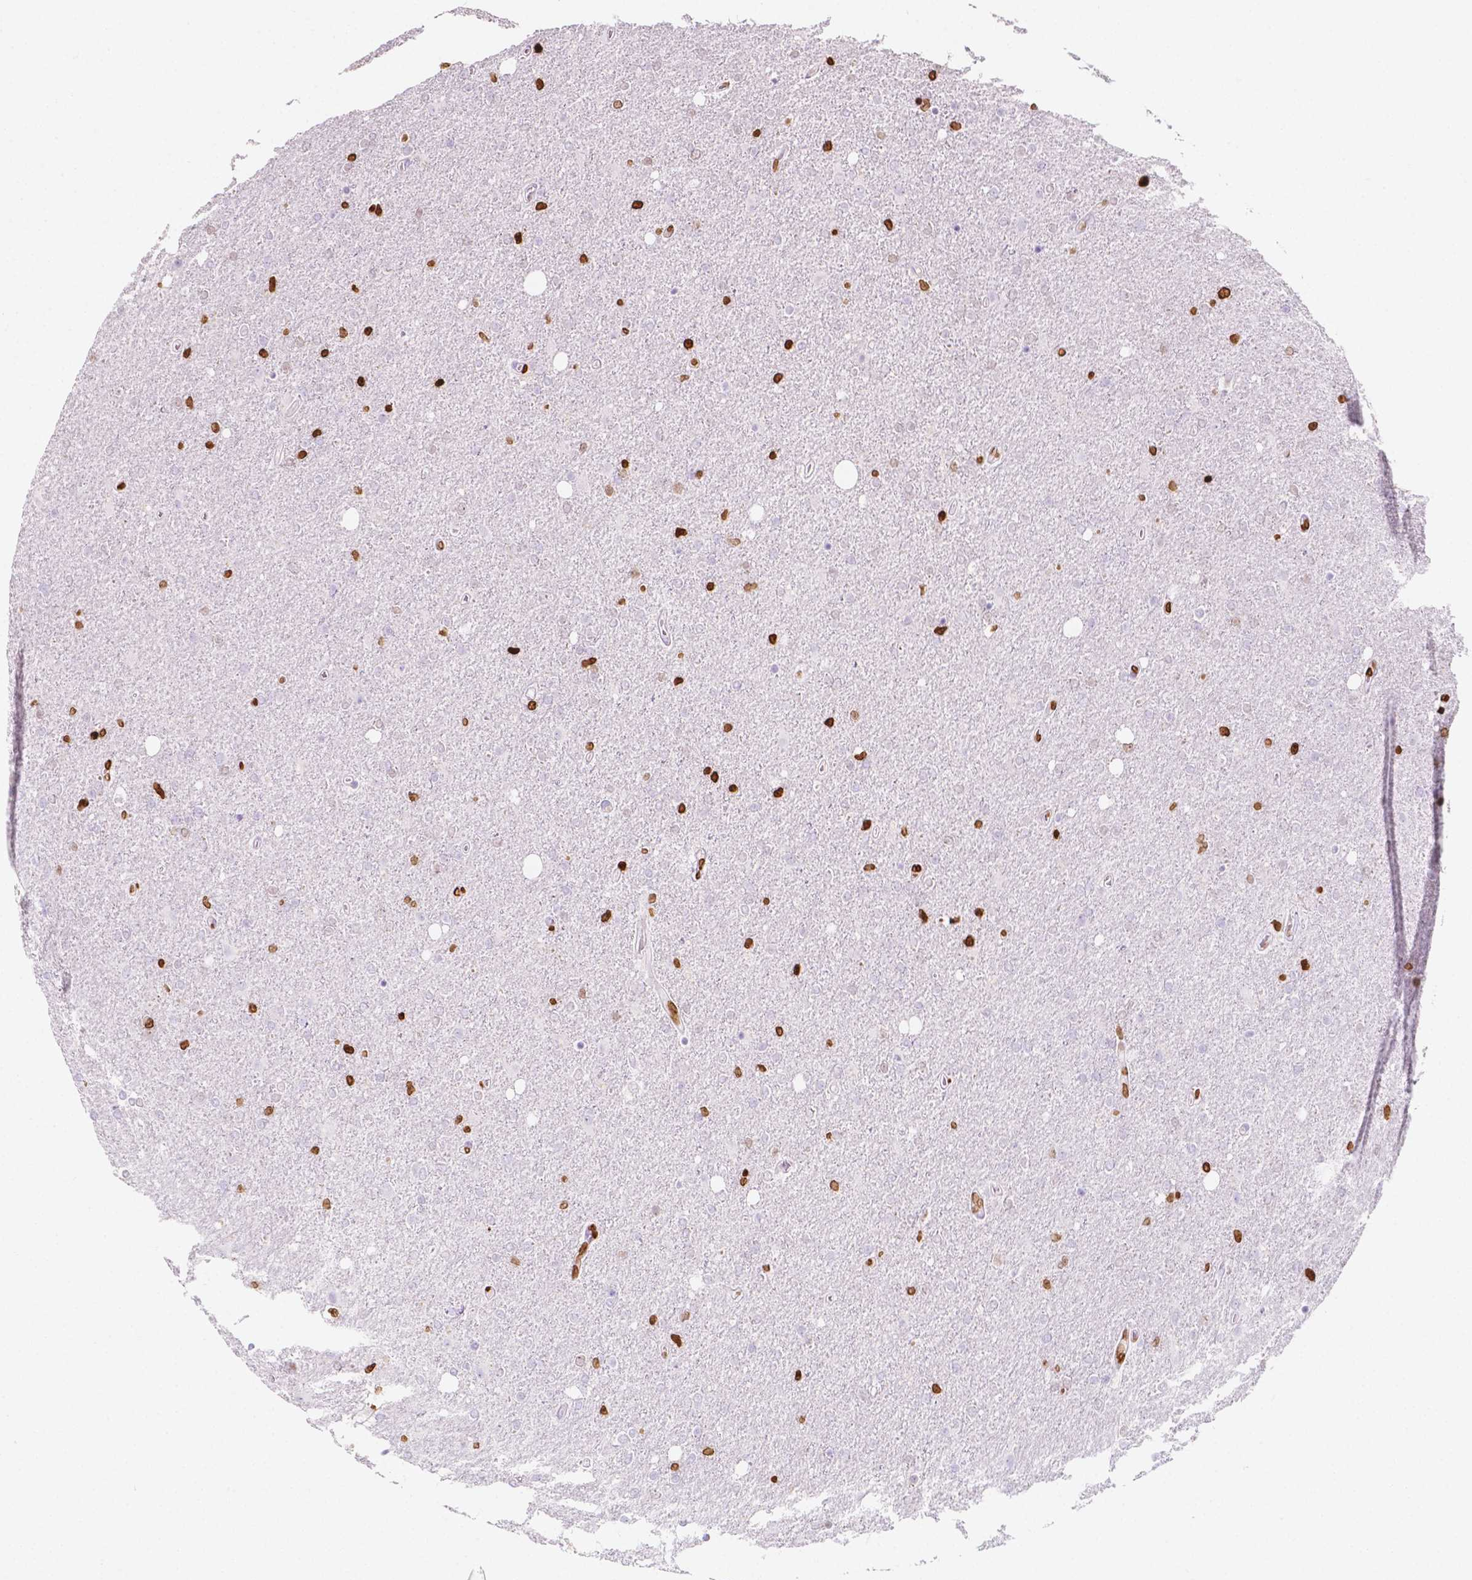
{"staining": {"intensity": "strong", "quantity": "<25%", "location": "nuclear"}, "tissue": "glioma", "cell_type": "Tumor cells", "image_type": "cancer", "snomed": [{"axis": "morphology", "description": "Glioma, malignant, High grade"}, {"axis": "topography", "description": "Cerebral cortex"}], "caption": "Human glioma stained with a protein marker shows strong staining in tumor cells.", "gene": "CBY3", "patient": {"sex": "male", "age": 70}}